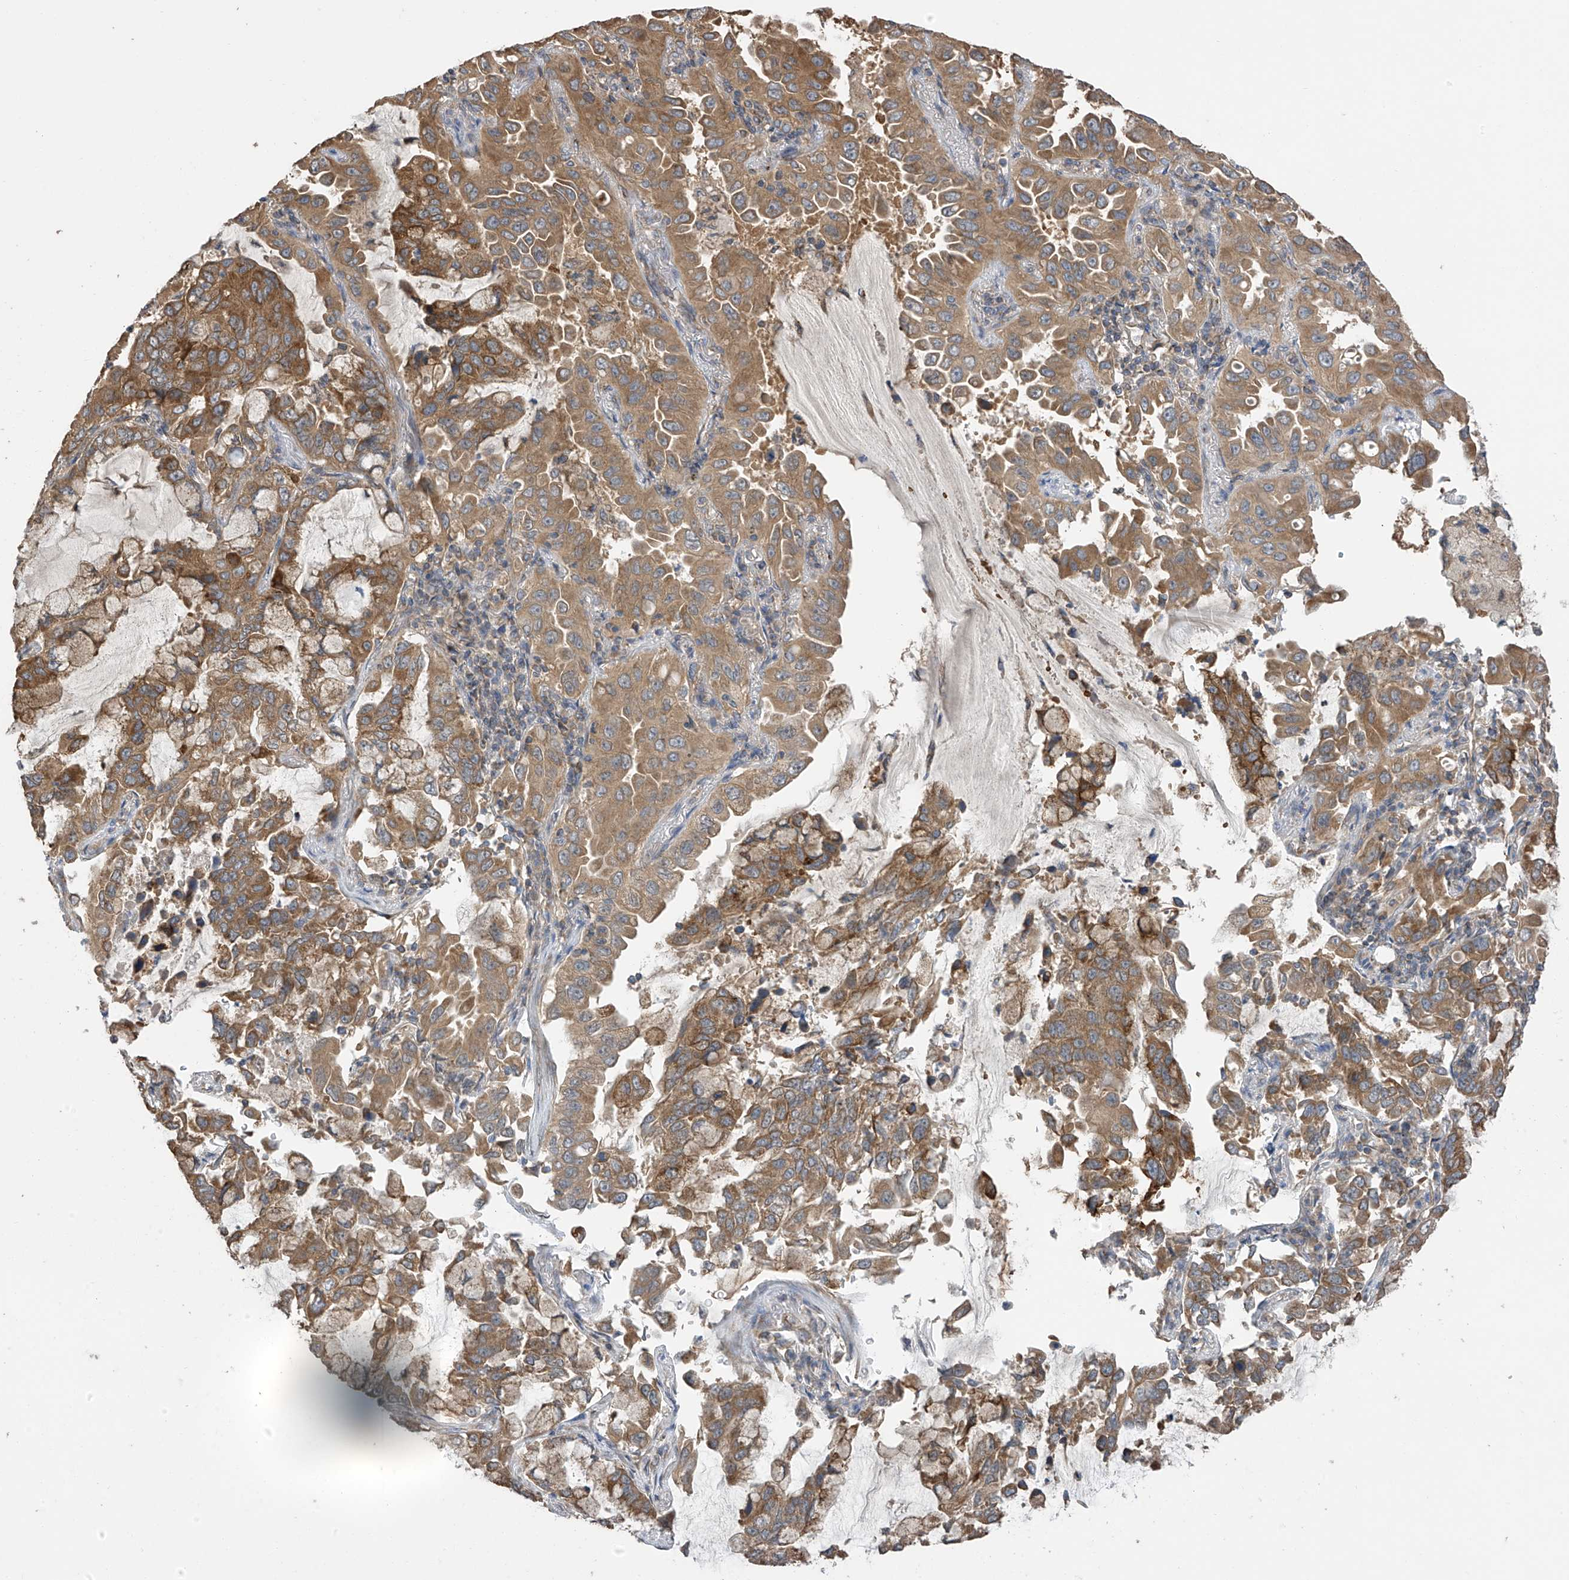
{"staining": {"intensity": "moderate", "quantity": ">75%", "location": "cytoplasmic/membranous"}, "tissue": "lung cancer", "cell_type": "Tumor cells", "image_type": "cancer", "snomed": [{"axis": "morphology", "description": "Adenocarcinoma, NOS"}, {"axis": "topography", "description": "Lung"}], "caption": "There is medium levels of moderate cytoplasmic/membranous expression in tumor cells of adenocarcinoma (lung), as demonstrated by immunohistochemical staining (brown color).", "gene": "PNPT1", "patient": {"sex": "male", "age": 64}}